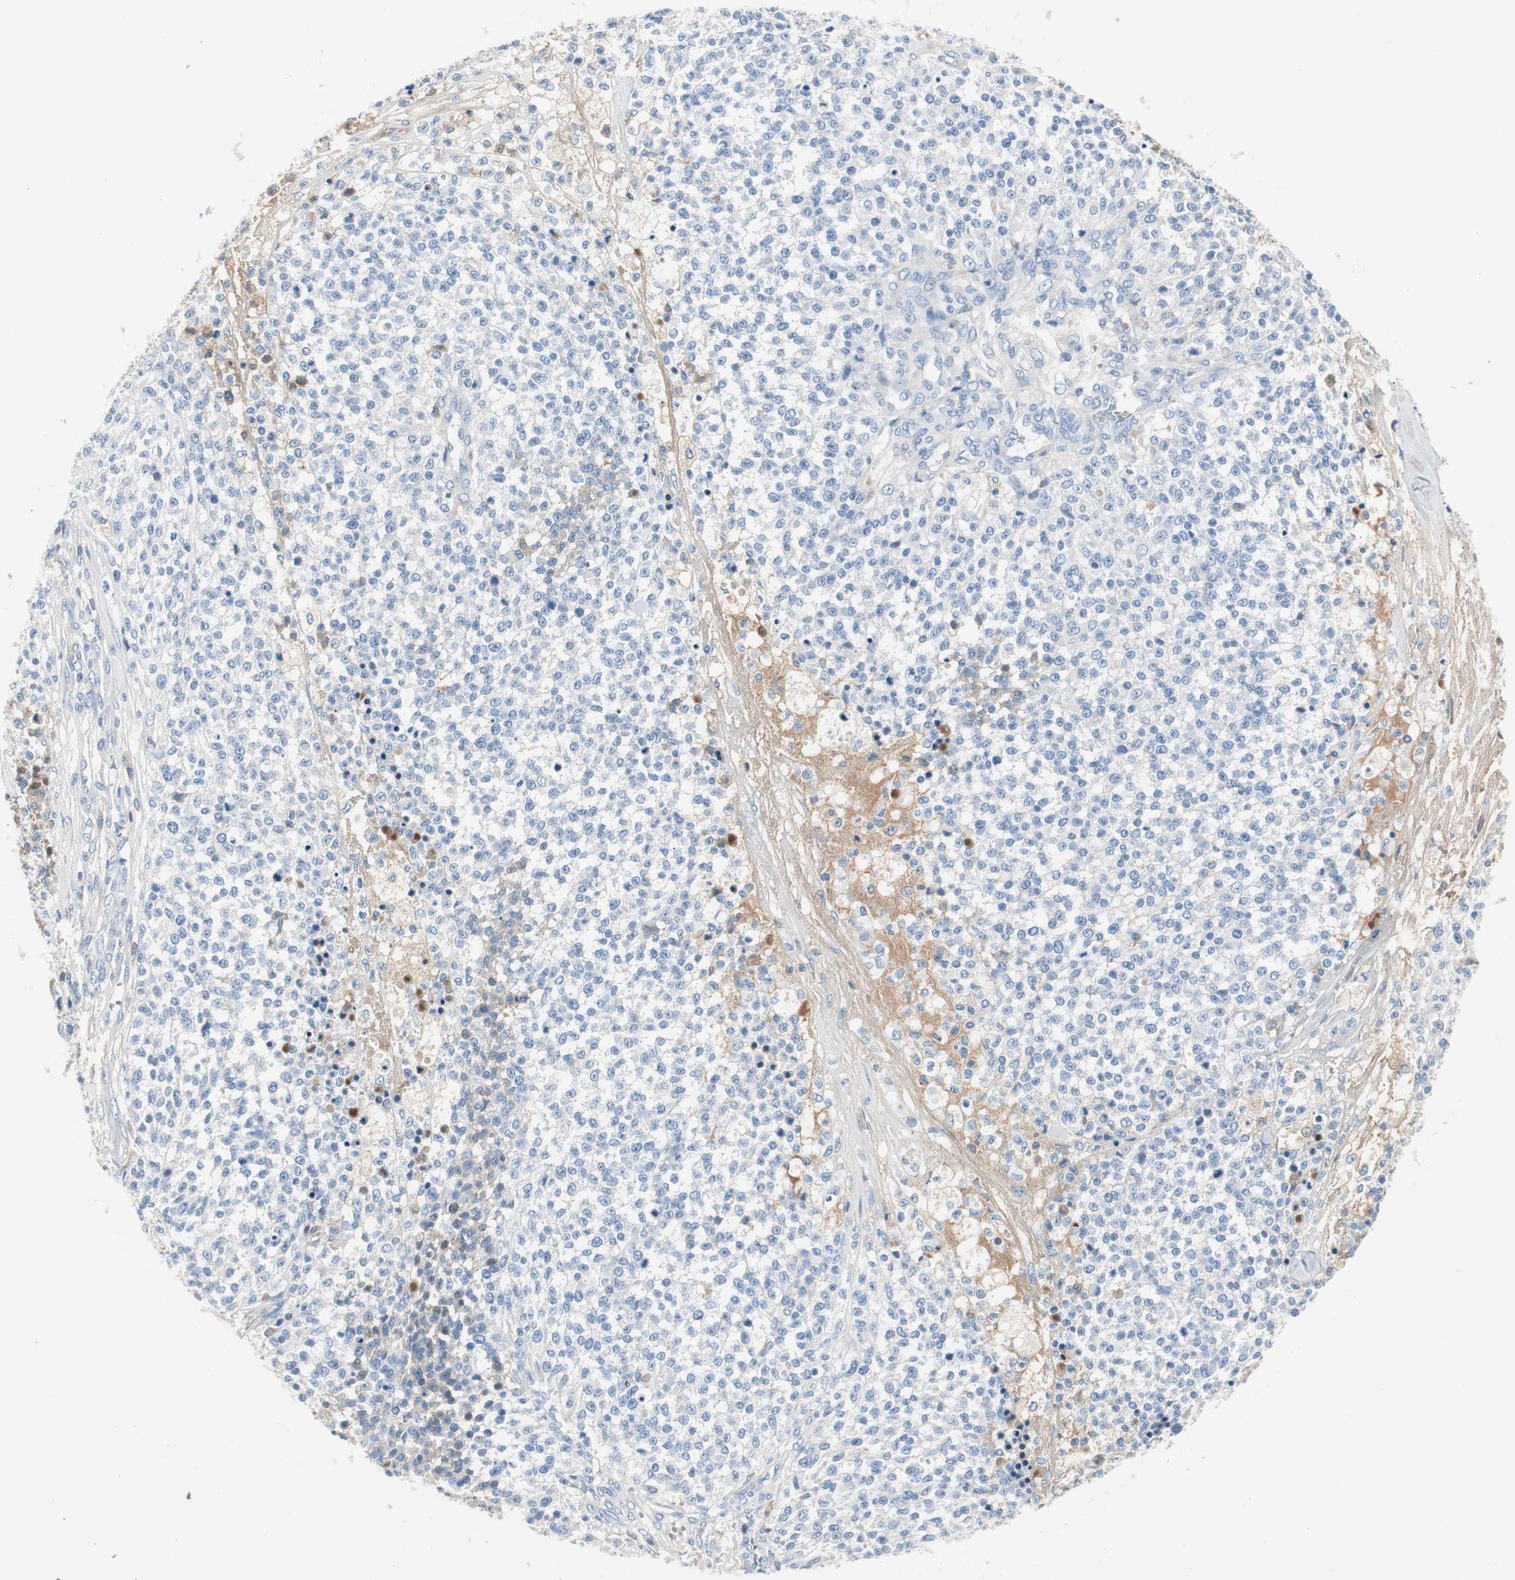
{"staining": {"intensity": "negative", "quantity": "none", "location": "none"}, "tissue": "testis cancer", "cell_type": "Tumor cells", "image_type": "cancer", "snomed": [{"axis": "morphology", "description": "Seminoma, NOS"}, {"axis": "topography", "description": "Testis"}], "caption": "Histopathology image shows no protein expression in tumor cells of testis cancer tissue.", "gene": "SERPINF1", "patient": {"sex": "male", "age": 59}}